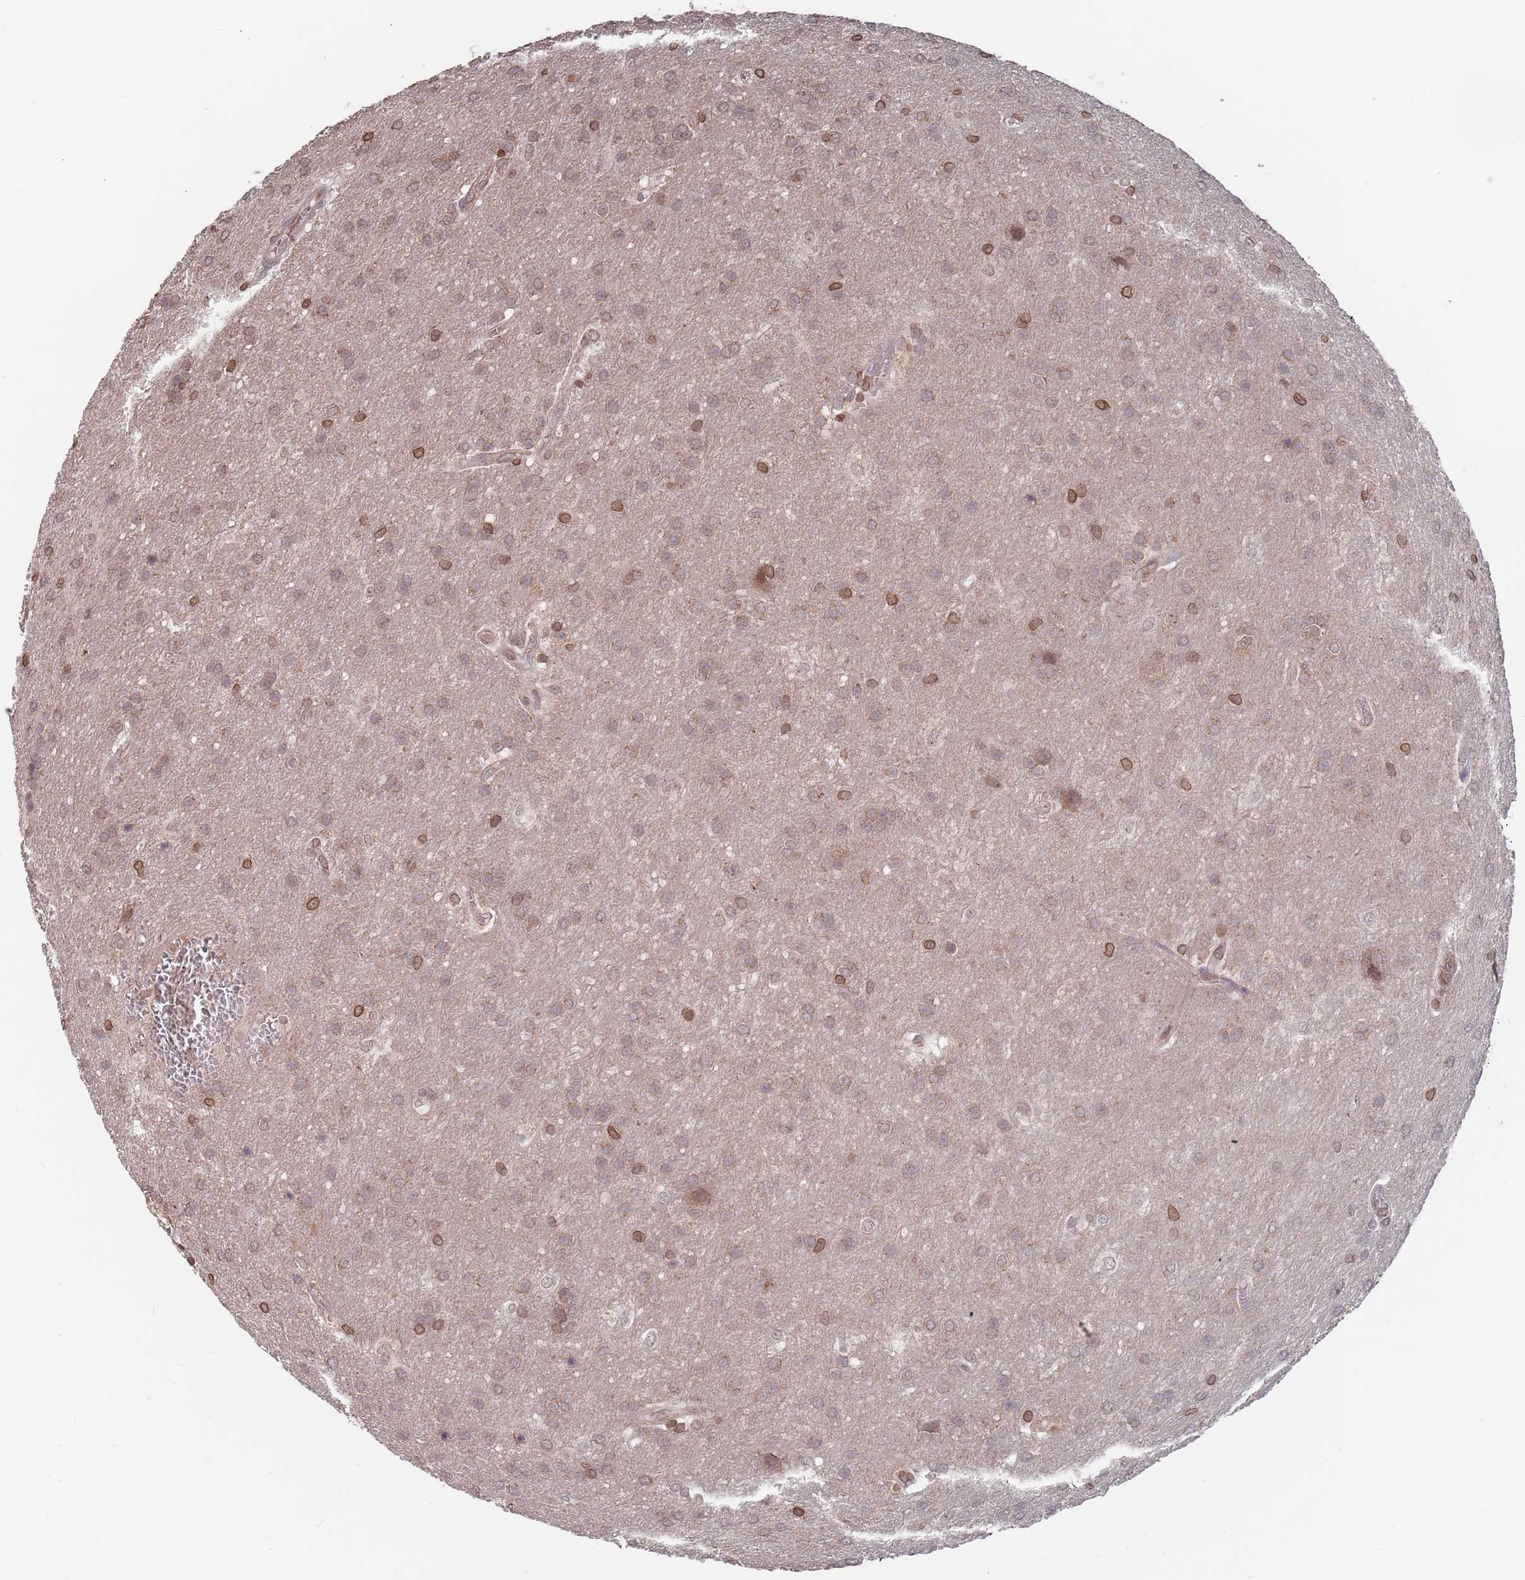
{"staining": {"intensity": "moderate", "quantity": ">75%", "location": "cytoplasmic/membranous,nuclear"}, "tissue": "glioma", "cell_type": "Tumor cells", "image_type": "cancer", "snomed": [{"axis": "morphology", "description": "Glioma, malignant, Low grade"}, {"axis": "topography", "description": "Brain"}], "caption": "Protein staining displays moderate cytoplasmic/membranous and nuclear staining in about >75% of tumor cells in glioma.", "gene": "SDHAF3", "patient": {"sex": "male", "age": 66}}